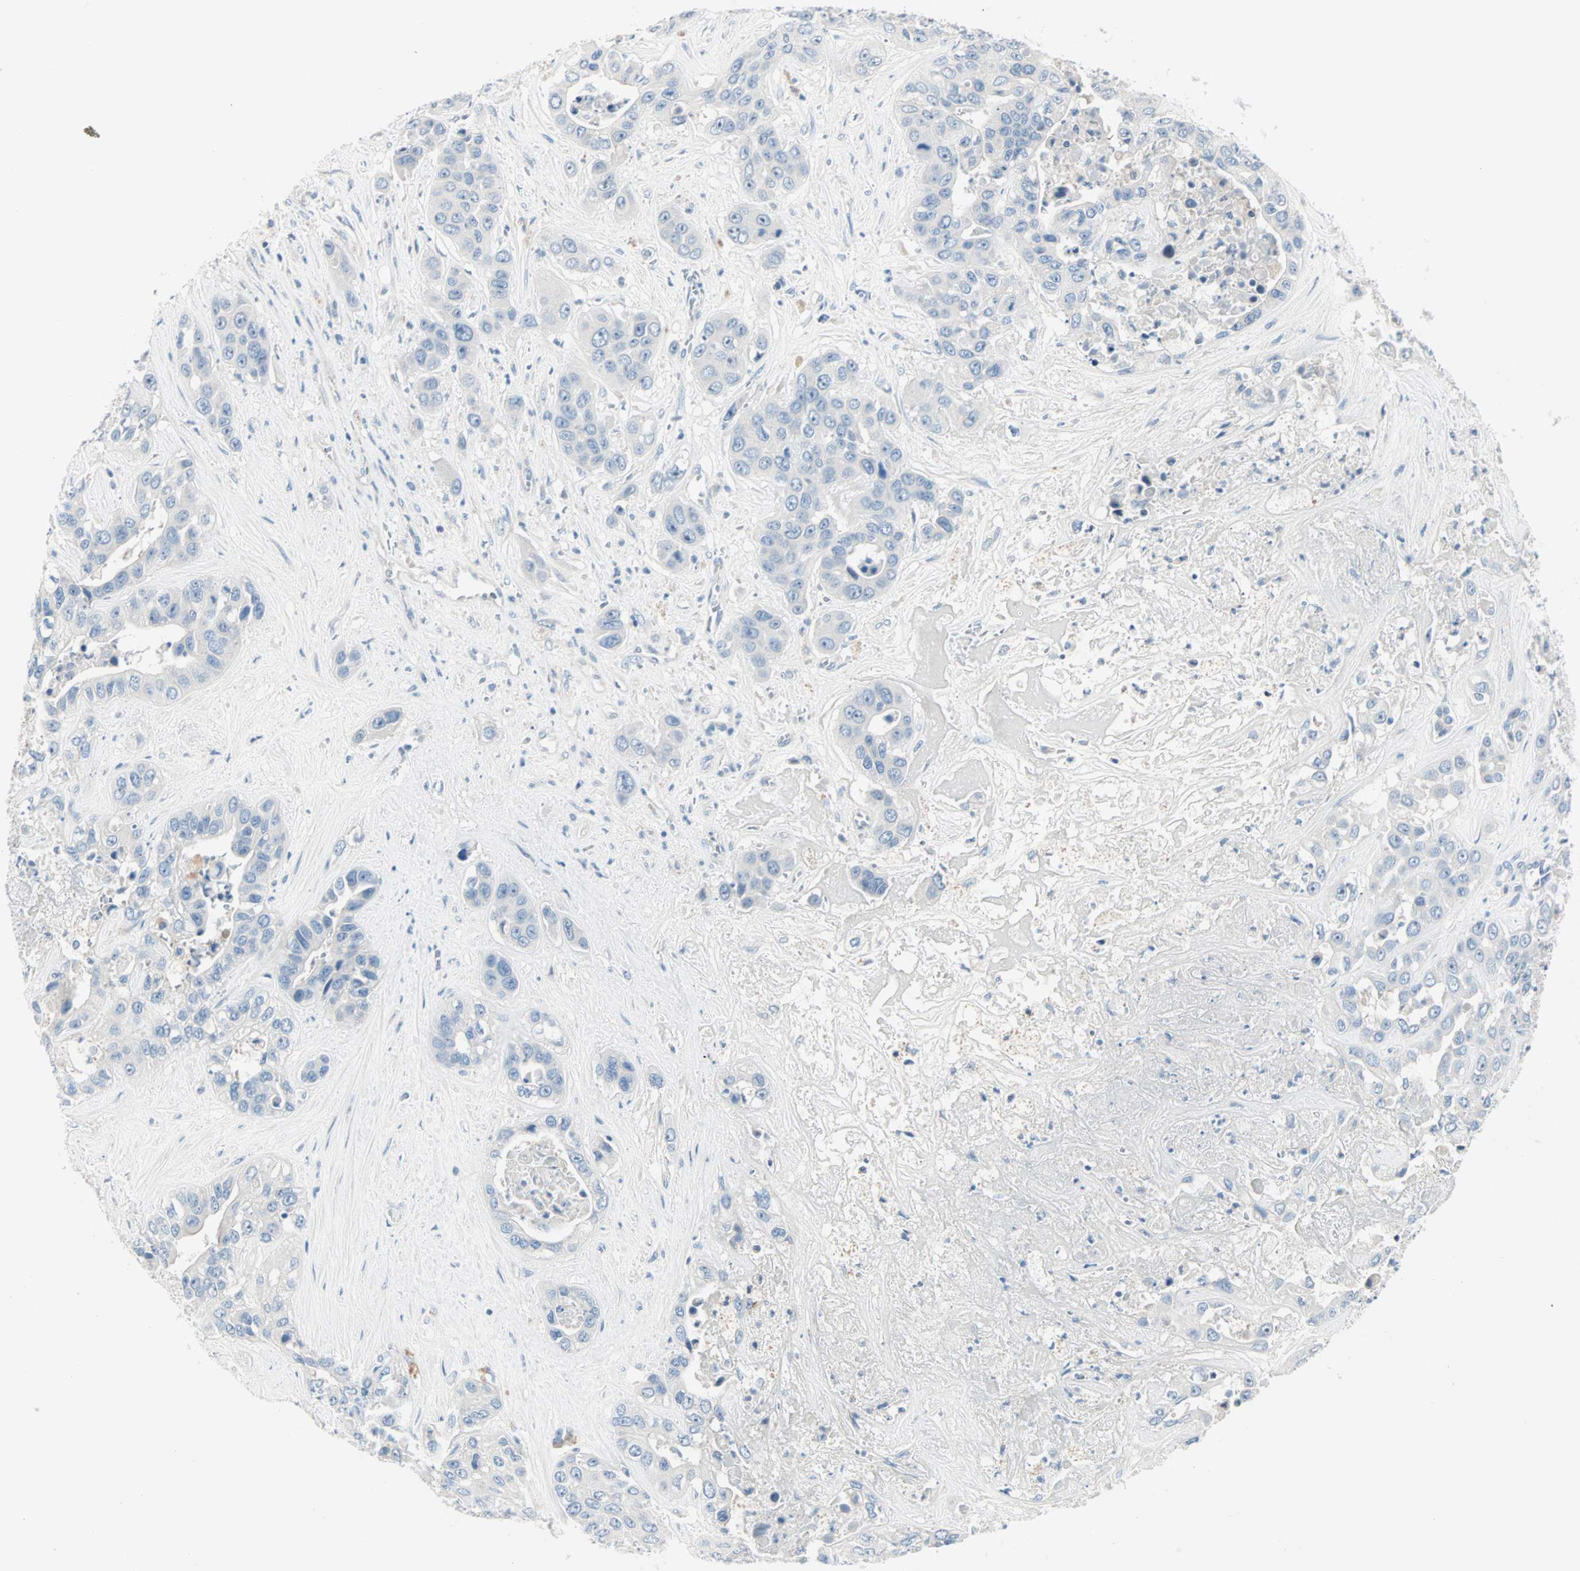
{"staining": {"intensity": "negative", "quantity": "none", "location": "none"}, "tissue": "liver cancer", "cell_type": "Tumor cells", "image_type": "cancer", "snomed": [{"axis": "morphology", "description": "Cholangiocarcinoma"}, {"axis": "topography", "description": "Liver"}], "caption": "Immunohistochemical staining of cholangiocarcinoma (liver) shows no significant expression in tumor cells. (Brightfield microscopy of DAB (3,3'-diaminobenzidine) immunohistochemistry at high magnification).", "gene": "NEFH", "patient": {"sex": "female", "age": 52}}